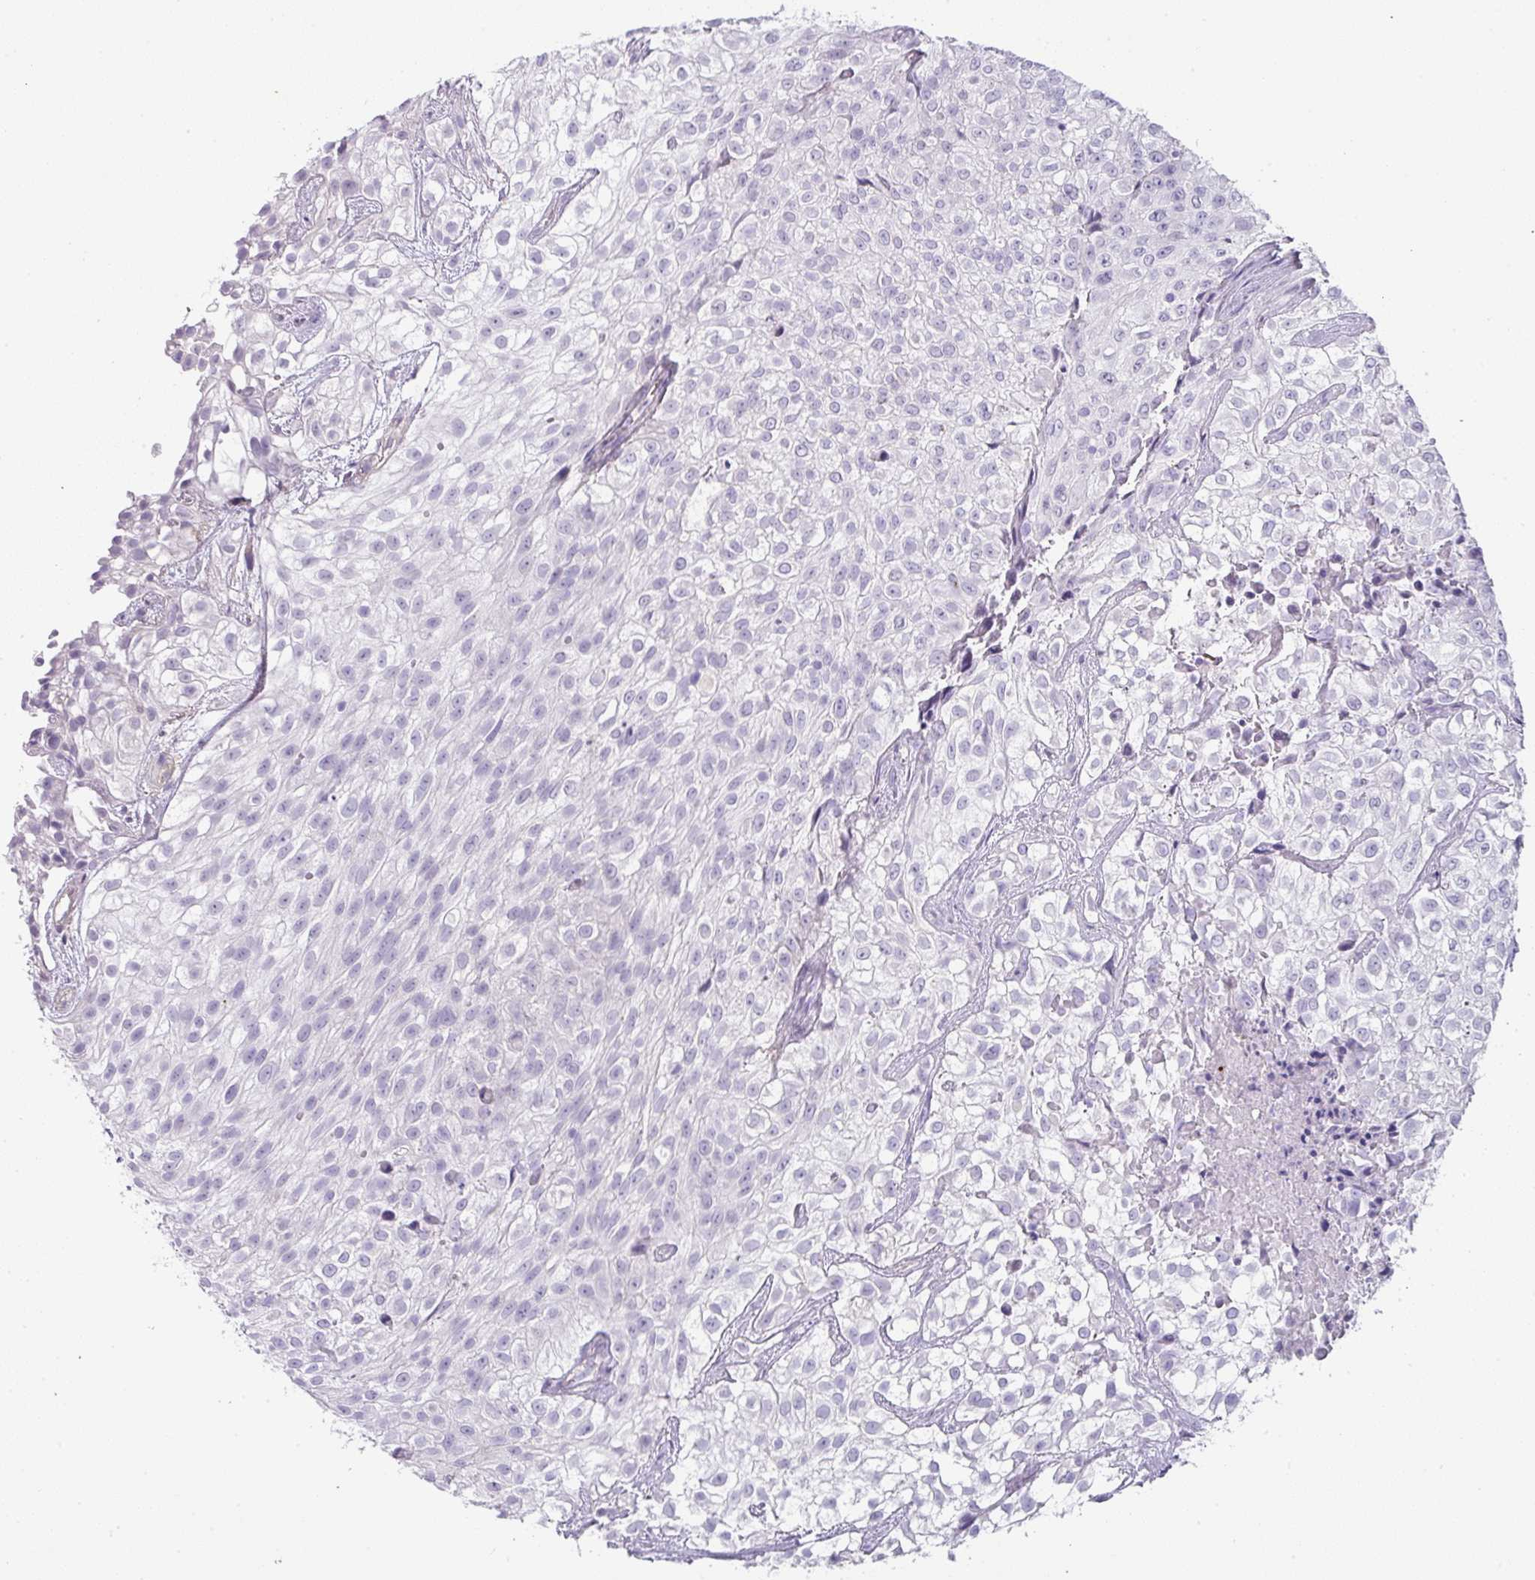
{"staining": {"intensity": "negative", "quantity": "none", "location": "none"}, "tissue": "urothelial cancer", "cell_type": "Tumor cells", "image_type": "cancer", "snomed": [{"axis": "morphology", "description": "Urothelial carcinoma, High grade"}, {"axis": "topography", "description": "Urinary bladder"}], "caption": "An image of high-grade urothelial carcinoma stained for a protein displays no brown staining in tumor cells.", "gene": "OR52N1", "patient": {"sex": "male", "age": 56}}